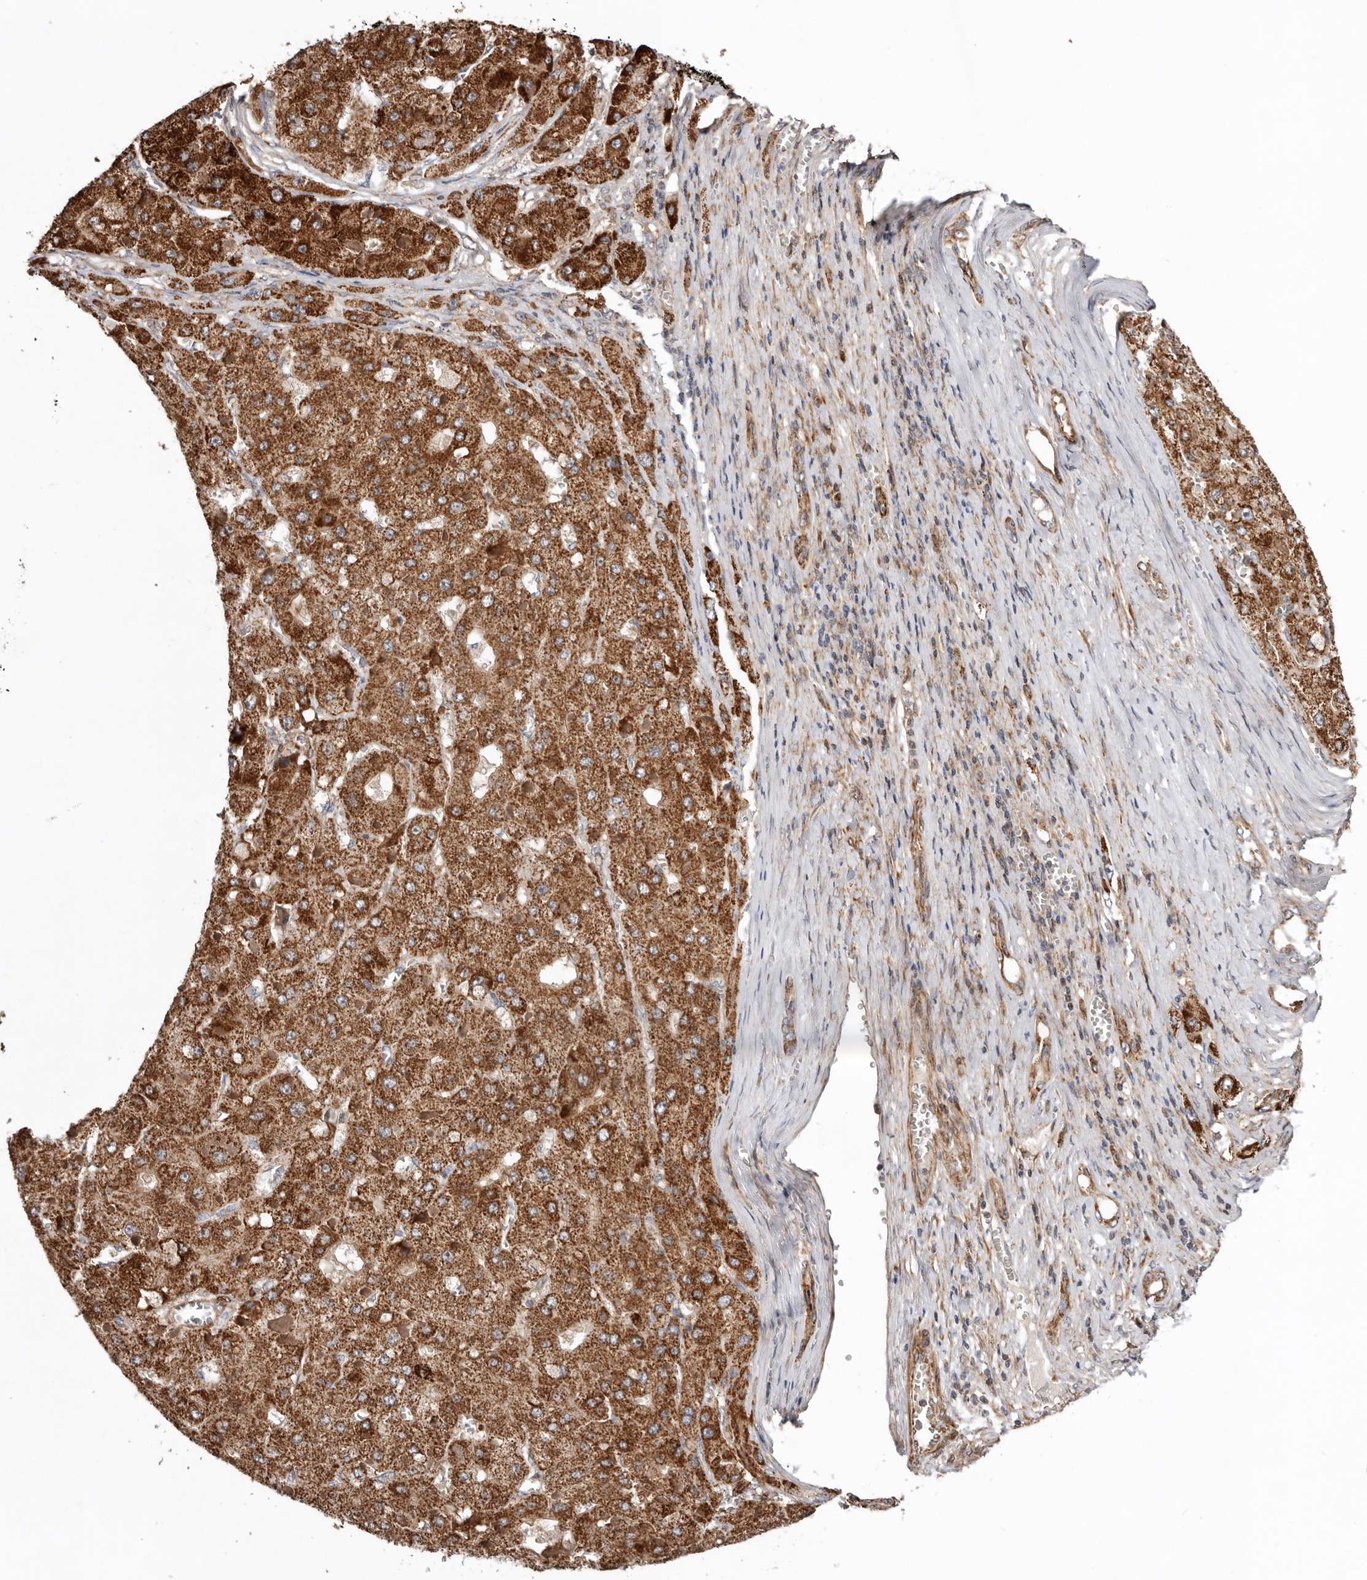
{"staining": {"intensity": "strong", "quantity": ">75%", "location": "cytoplasmic/membranous"}, "tissue": "liver cancer", "cell_type": "Tumor cells", "image_type": "cancer", "snomed": [{"axis": "morphology", "description": "Carcinoma, Hepatocellular, NOS"}, {"axis": "topography", "description": "Liver"}], "caption": "Immunohistochemical staining of hepatocellular carcinoma (liver) demonstrates strong cytoplasmic/membranous protein positivity in approximately >75% of tumor cells.", "gene": "PROKR1", "patient": {"sex": "female", "age": 73}}